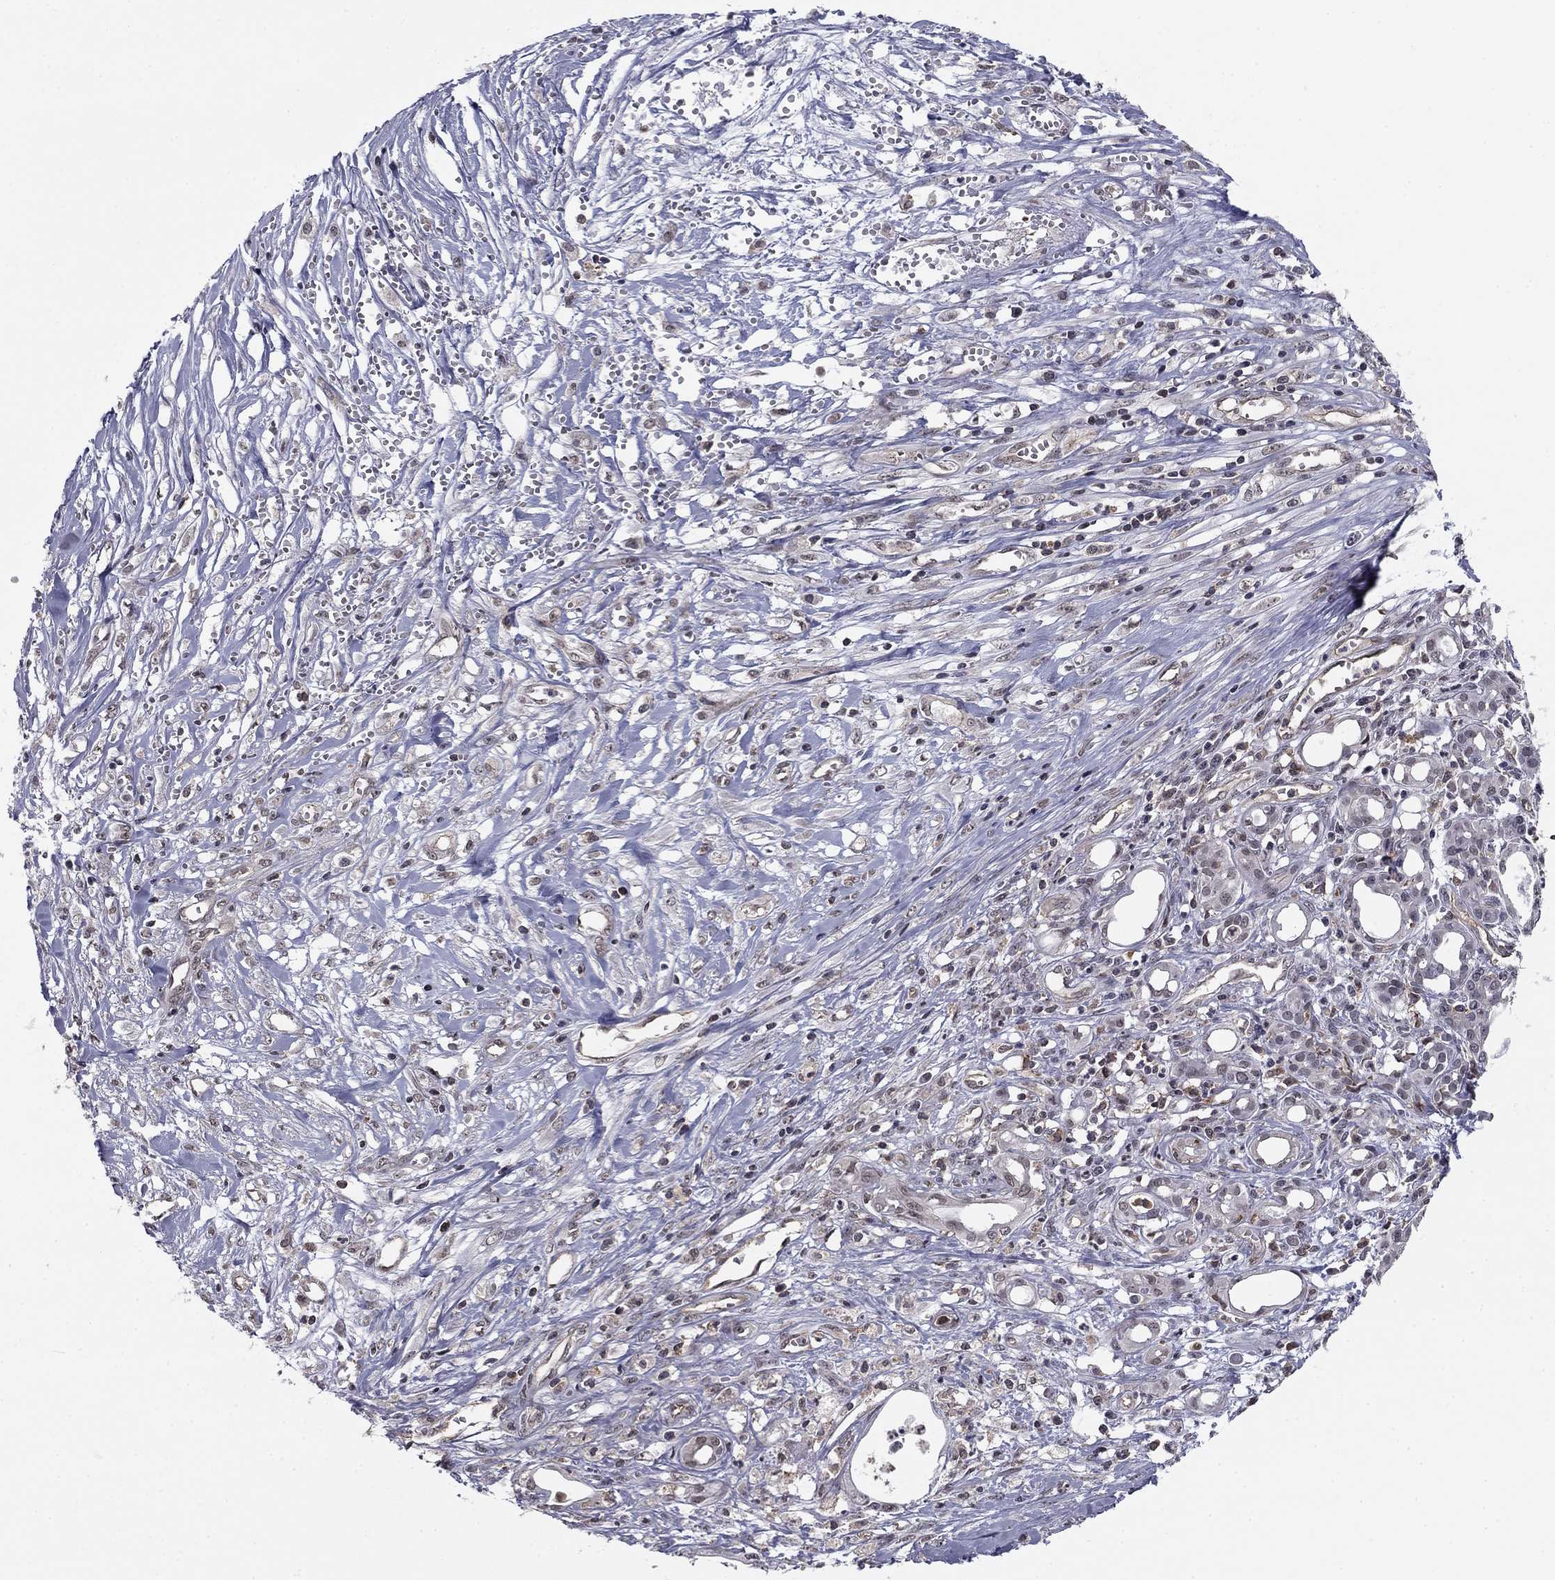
{"staining": {"intensity": "negative", "quantity": "none", "location": "none"}, "tissue": "pancreatic cancer", "cell_type": "Tumor cells", "image_type": "cancer", "snomed": [{"axis": "morphology", "description": "Adenocarcinoma, NOS"}, {"axis": "topography", "description": "Pancreas"}], "caption": "Immunohistochemistry of adenocarcinoma (pancreatic) displays no staining in tumor cells.", "gene": "PLCB2", "patient": {"sex": "male", "age": 71}}